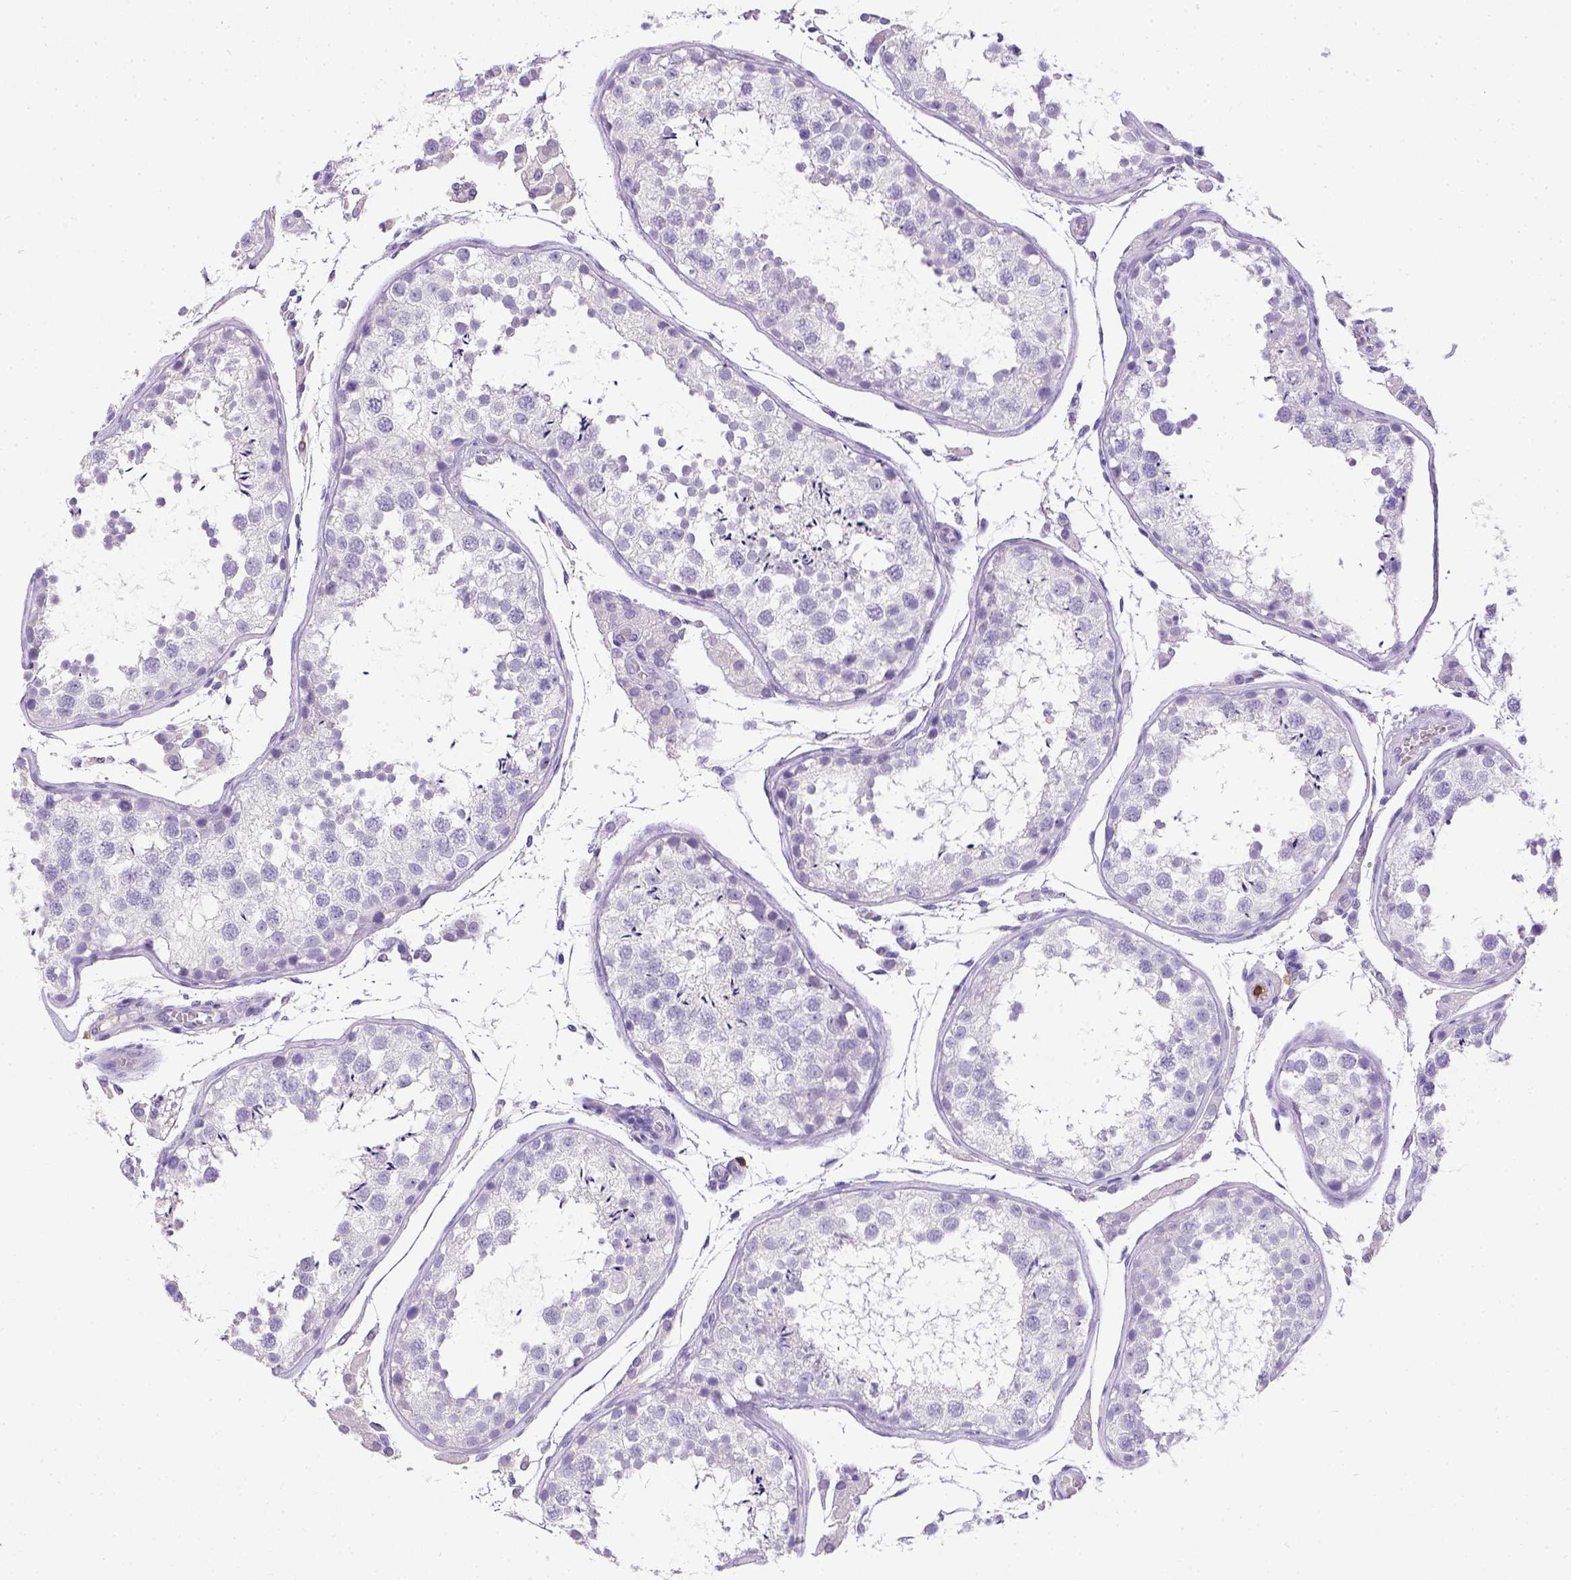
{"staining": {"intensity": "negative", "quantity": "none", "location": "none"}, "tissue": "testis", "cell_type": "Cells in seminiferous ducts", "image_type": "normal", "snomed": [{"axis": "morphology", "description": "Normal tissue, NOS"}, {"axis": "topography", "description": "Testis"}], "caption": "High power microscopy micrograph of an immunohistochemistry photomicrograph of normal testis, revealing no significant expression in cells in seminiferous ducts. (DAB immunohistochemistry visualized using brightfield microscopy, high magnification).", "gene": "CD3E", "patient": {"sex": "male", "age": 29}}